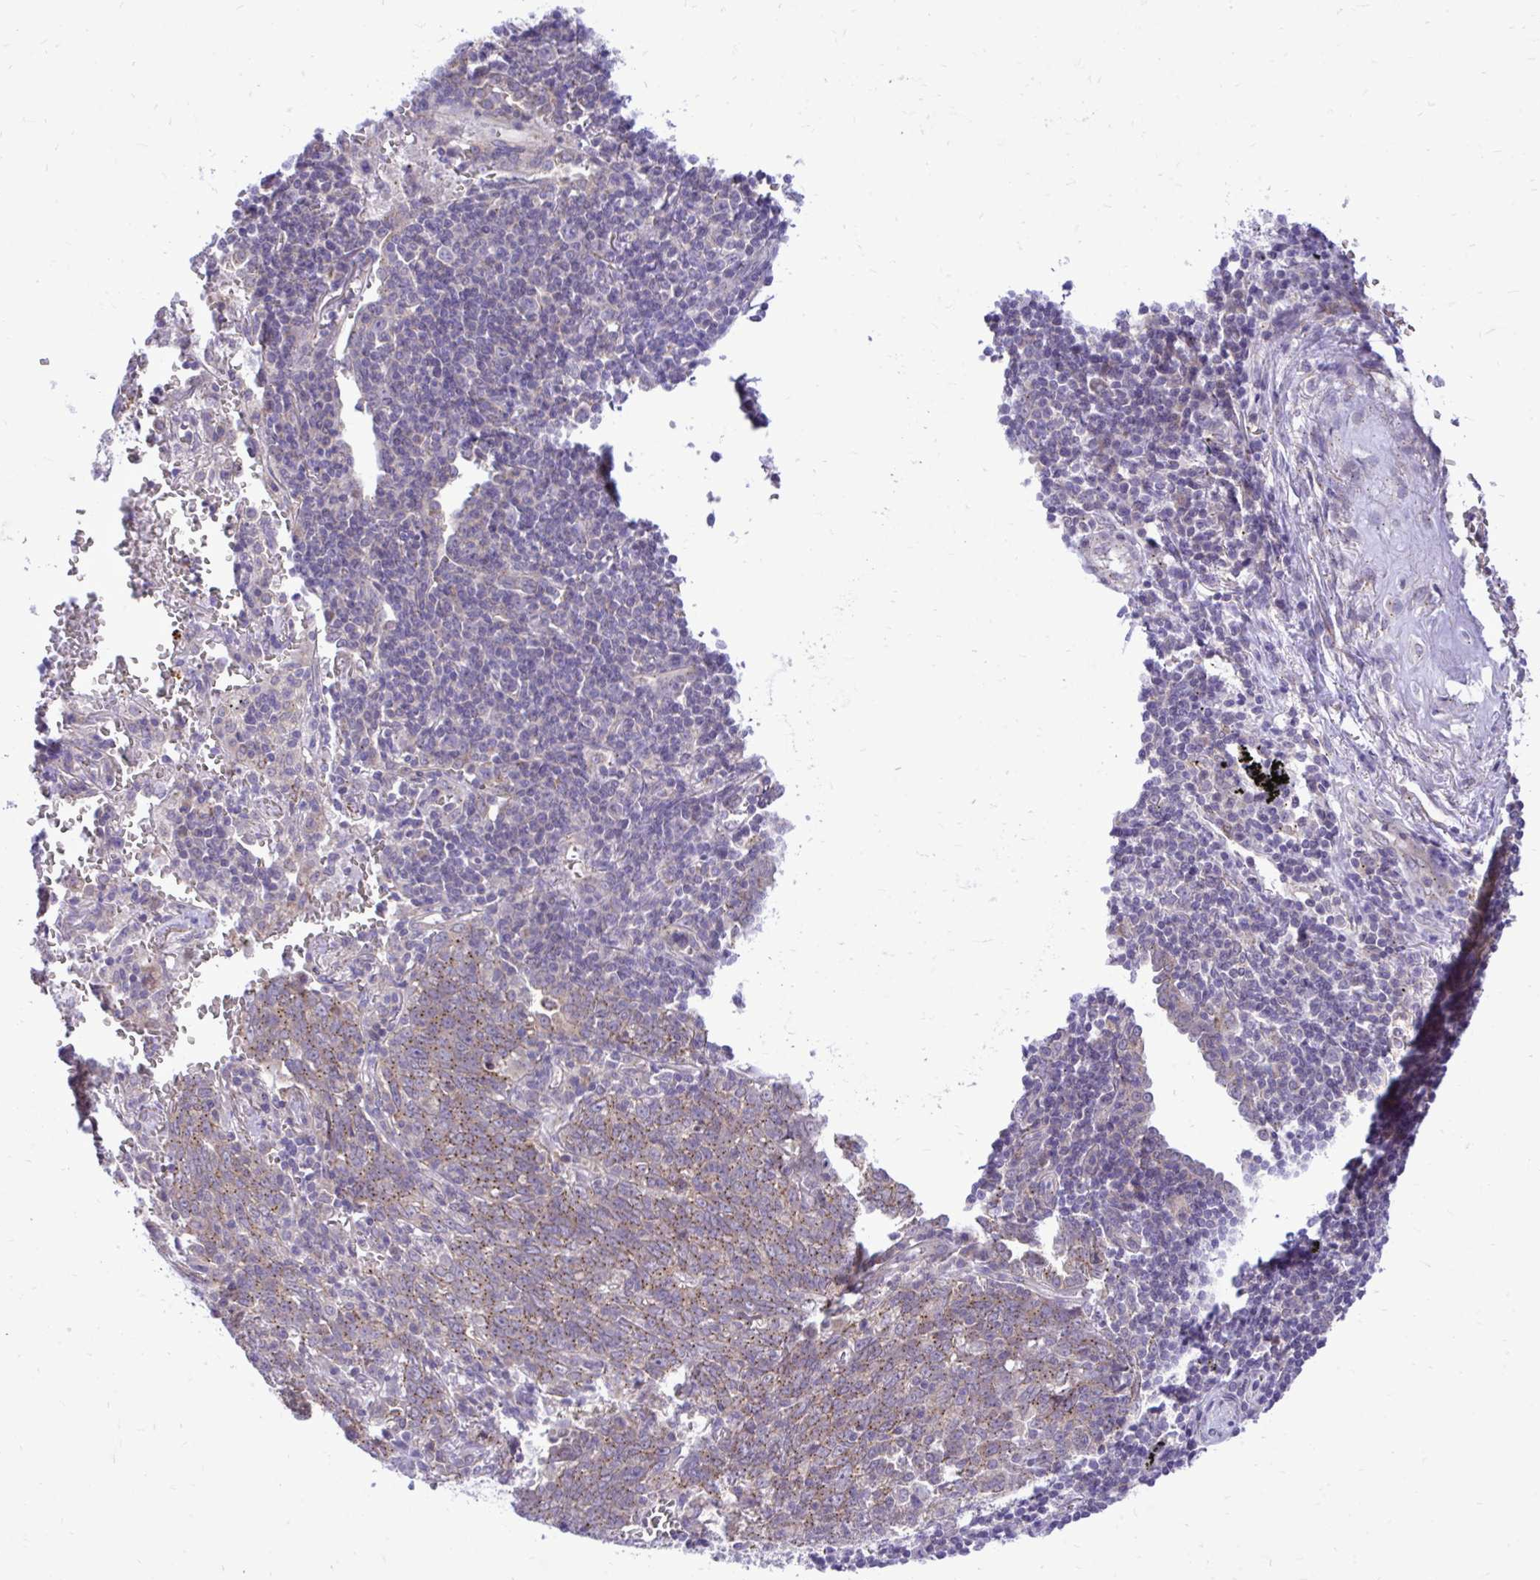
{"staining": {"intensity": "moderate", "quantity": ">75%", "location": "cytoplasmic/membranous"}, "tissue": "lung cancer", "cell_type": "Tumor cells", "image_type": "cancer", "snomed": [{"axis": "morphology", "description": "Squamous cell carcinoma, NOS"}, {"axis": "topography", "description": "Lung"}], "caption": "Moderate cytoplasmic/membranous expression is seen in about >75% of tumor cells in lung cancer. The staining is performed using DAB brown chromogen to label protein expression. The nuclei are counter-stained blue using hematoxylin.", "gene": "CEACAM18", "patient": {"sex": "female", "age": 72}}